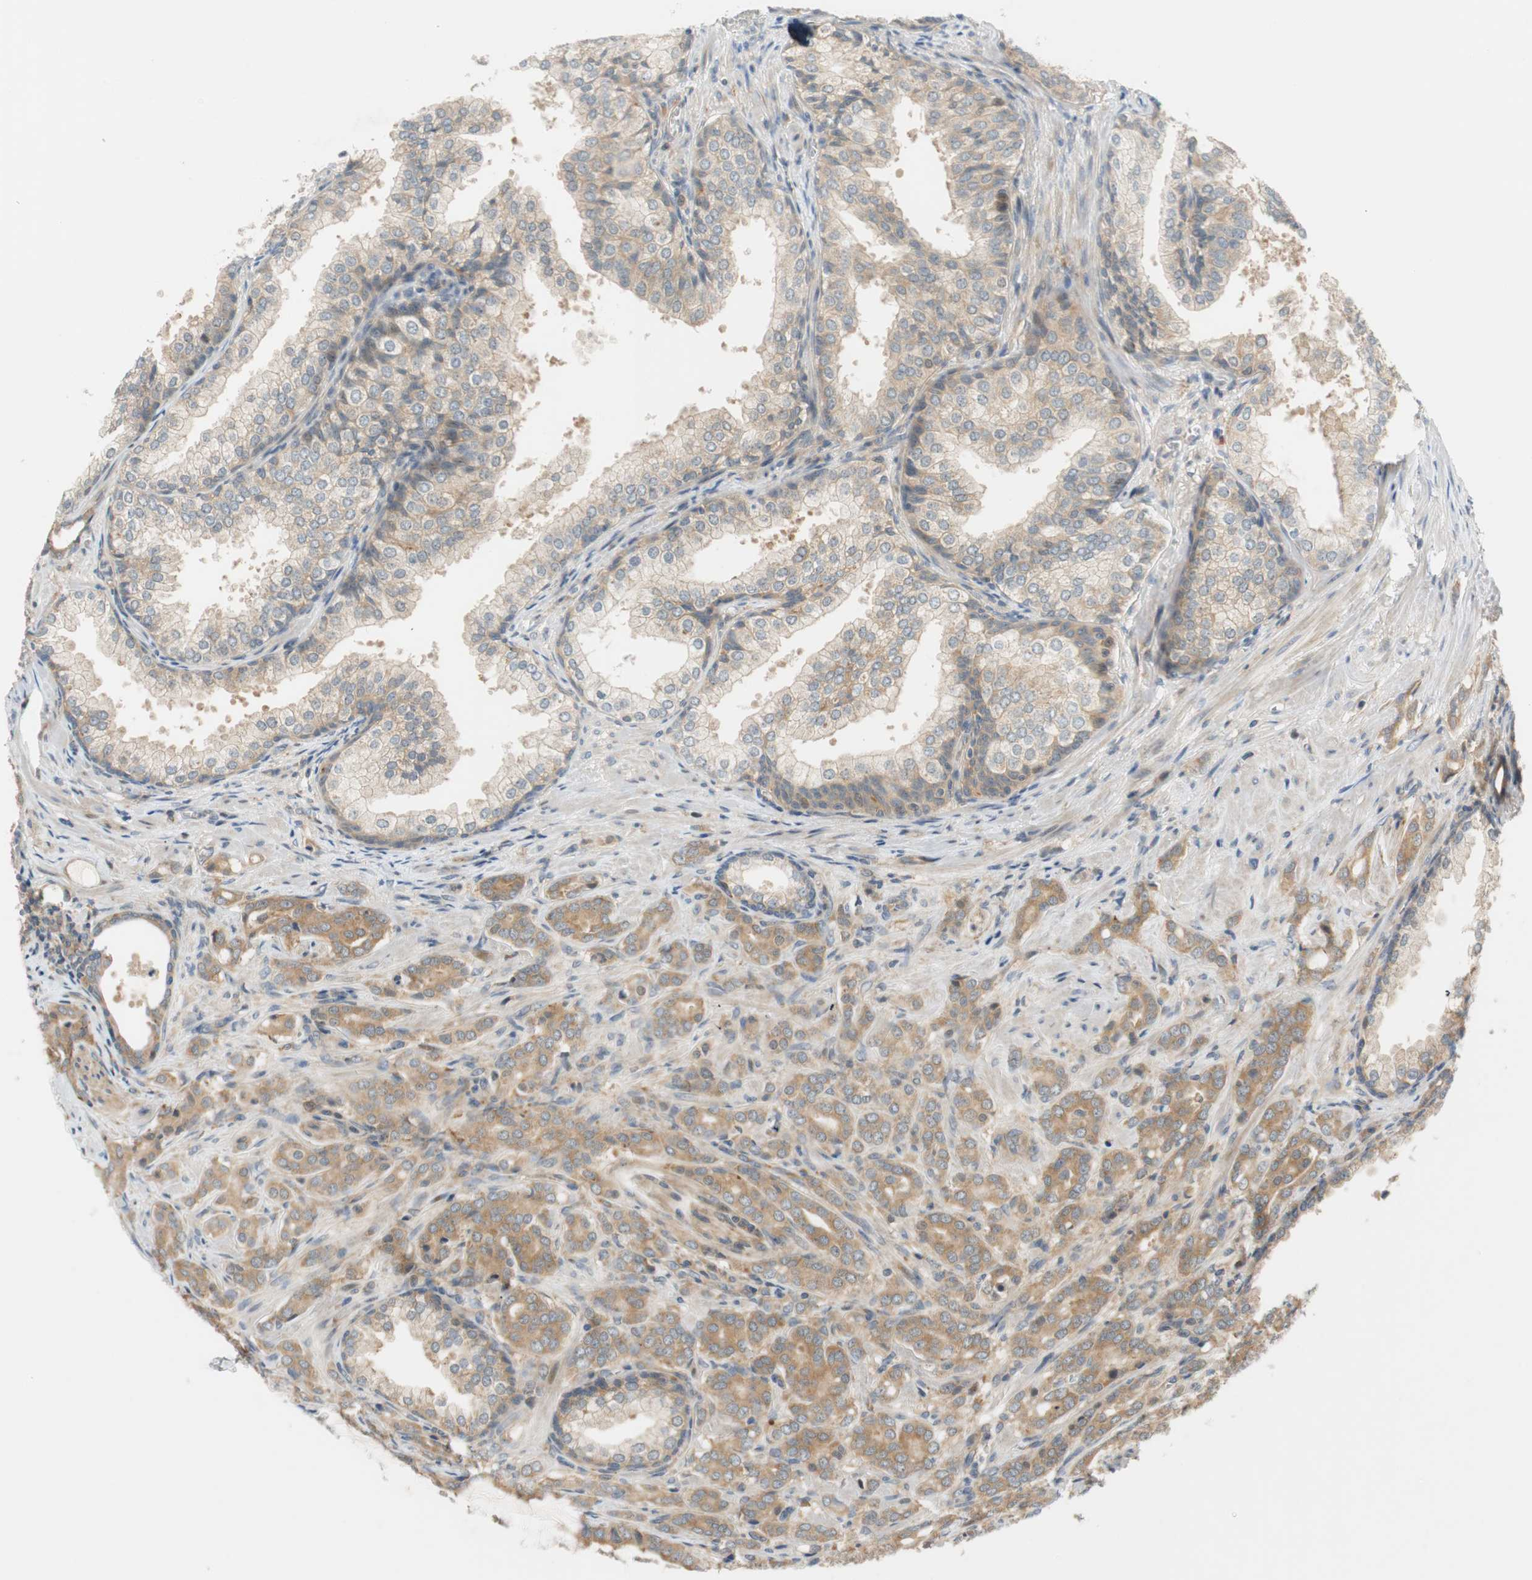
{"staining": {"intensity": "moderate", "quantity": ">75%", "location": "cytoplasmic/membranous"}, "tissue": "prostate cancer", "cell_type": "Tumor cells", "image_type": "cancer", "snomed": [{"axis": "morphology", "description": "Adenocarcinoma, High grade"}, {"axis": "topography", "description": "Prostate"}], "caption": "Moderate cytoplasmic/membranous staining for a protein is seen in approximately >75% of tumor cells of prostate adenocarcinoma (high-grade) using IHC.", "gene": "GATD1", "patient": {"sex": "male", "age": 64}}